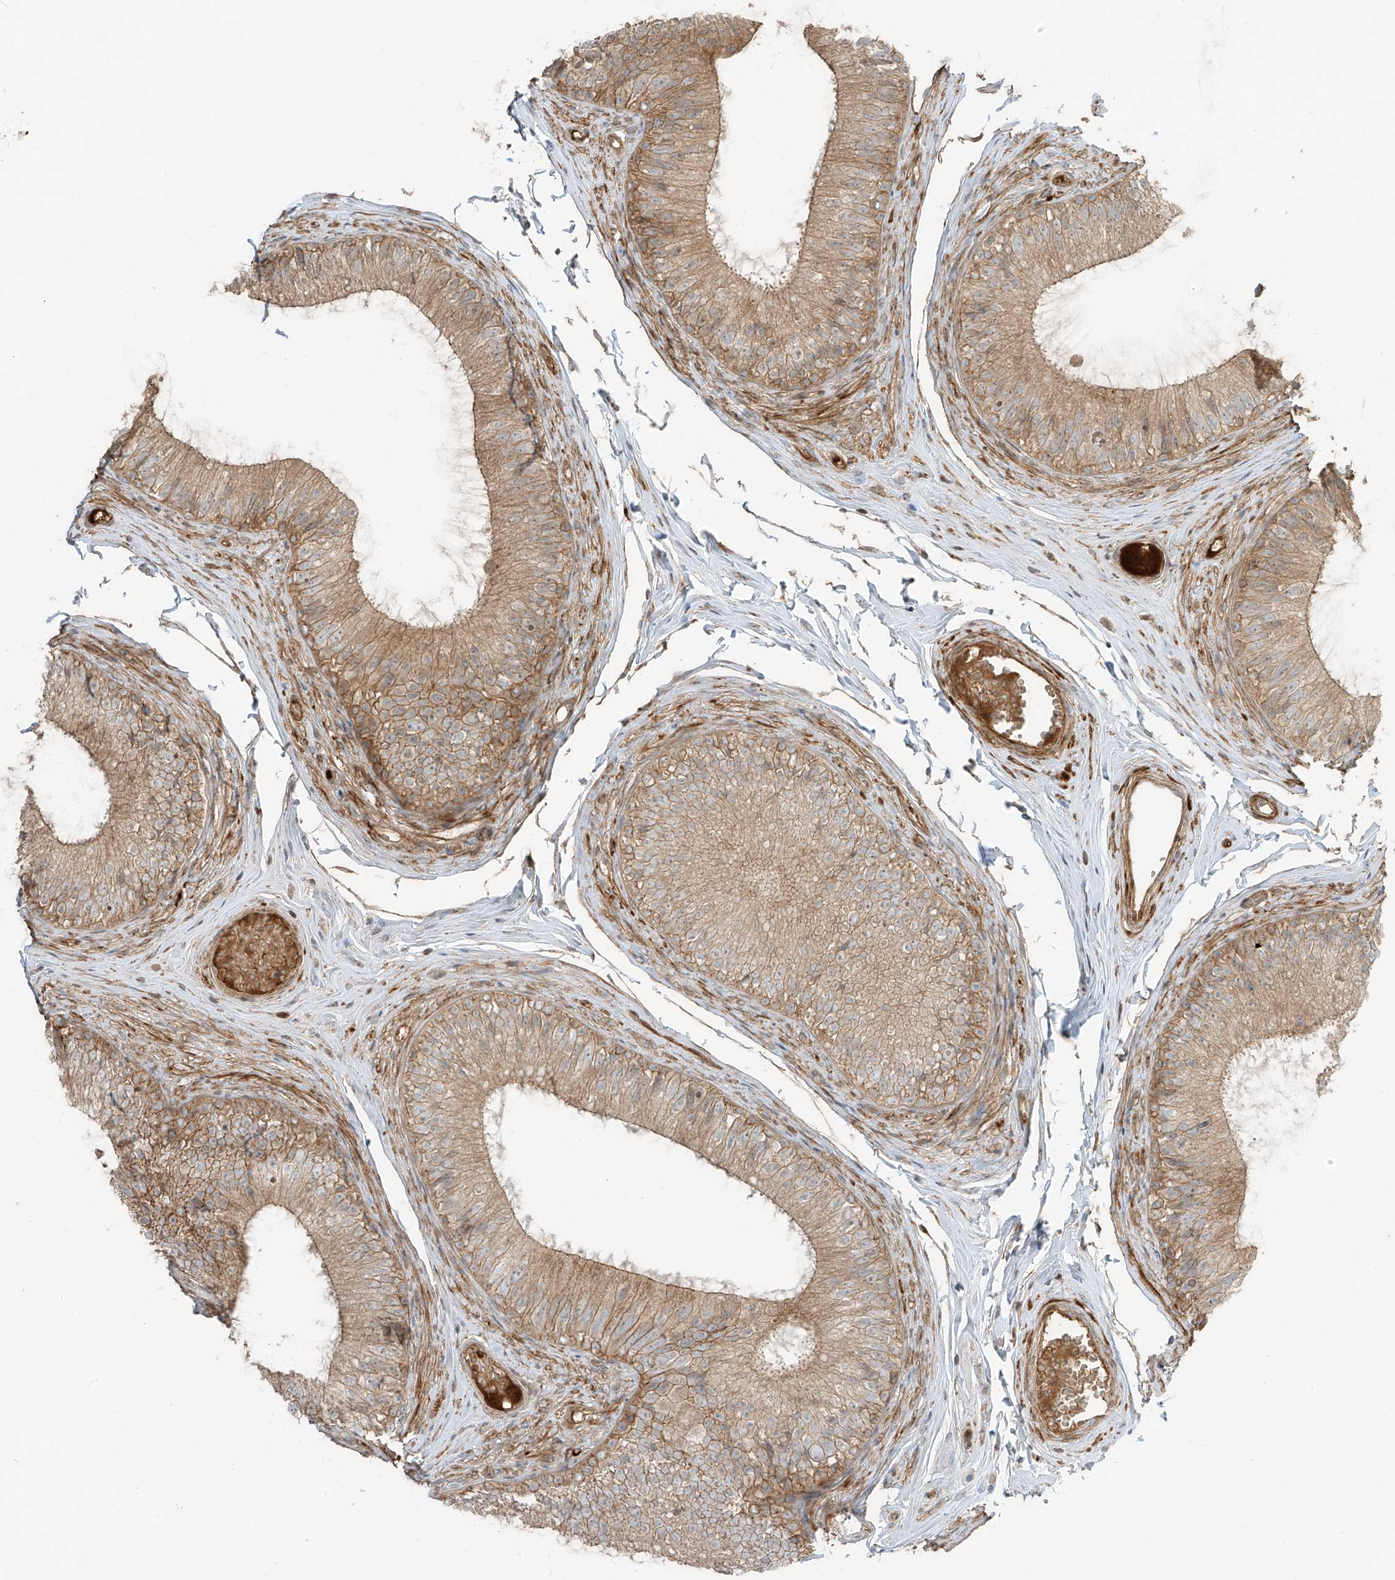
{"staining": {"intensity": "moderate", "quantity": ">75%", "location": "cytoplasmic/membranous"}, "tissue": "epididymis", "cell_type": "Glandular cells", "image_type": "normal", "snomed": [{"axis": "morphology", "description": "Normal tissue, NOS"}, {"axis": "morphology", "description": "Seminoma in situ"}, {"axis": "topography", "description": "Testis"}, {"axis": "topography", "description": "Epididymis"}], "caption": "Protein staining demonstrates moderate cytoplasmic/membranous staining in about >75% of glandular cells in unremarkable epididymis. (brown staining indicates protein expression, while blue staining denotes nuclei).", "gene": "ENTR1", "patient": {"sex": "male", "age": 28}}